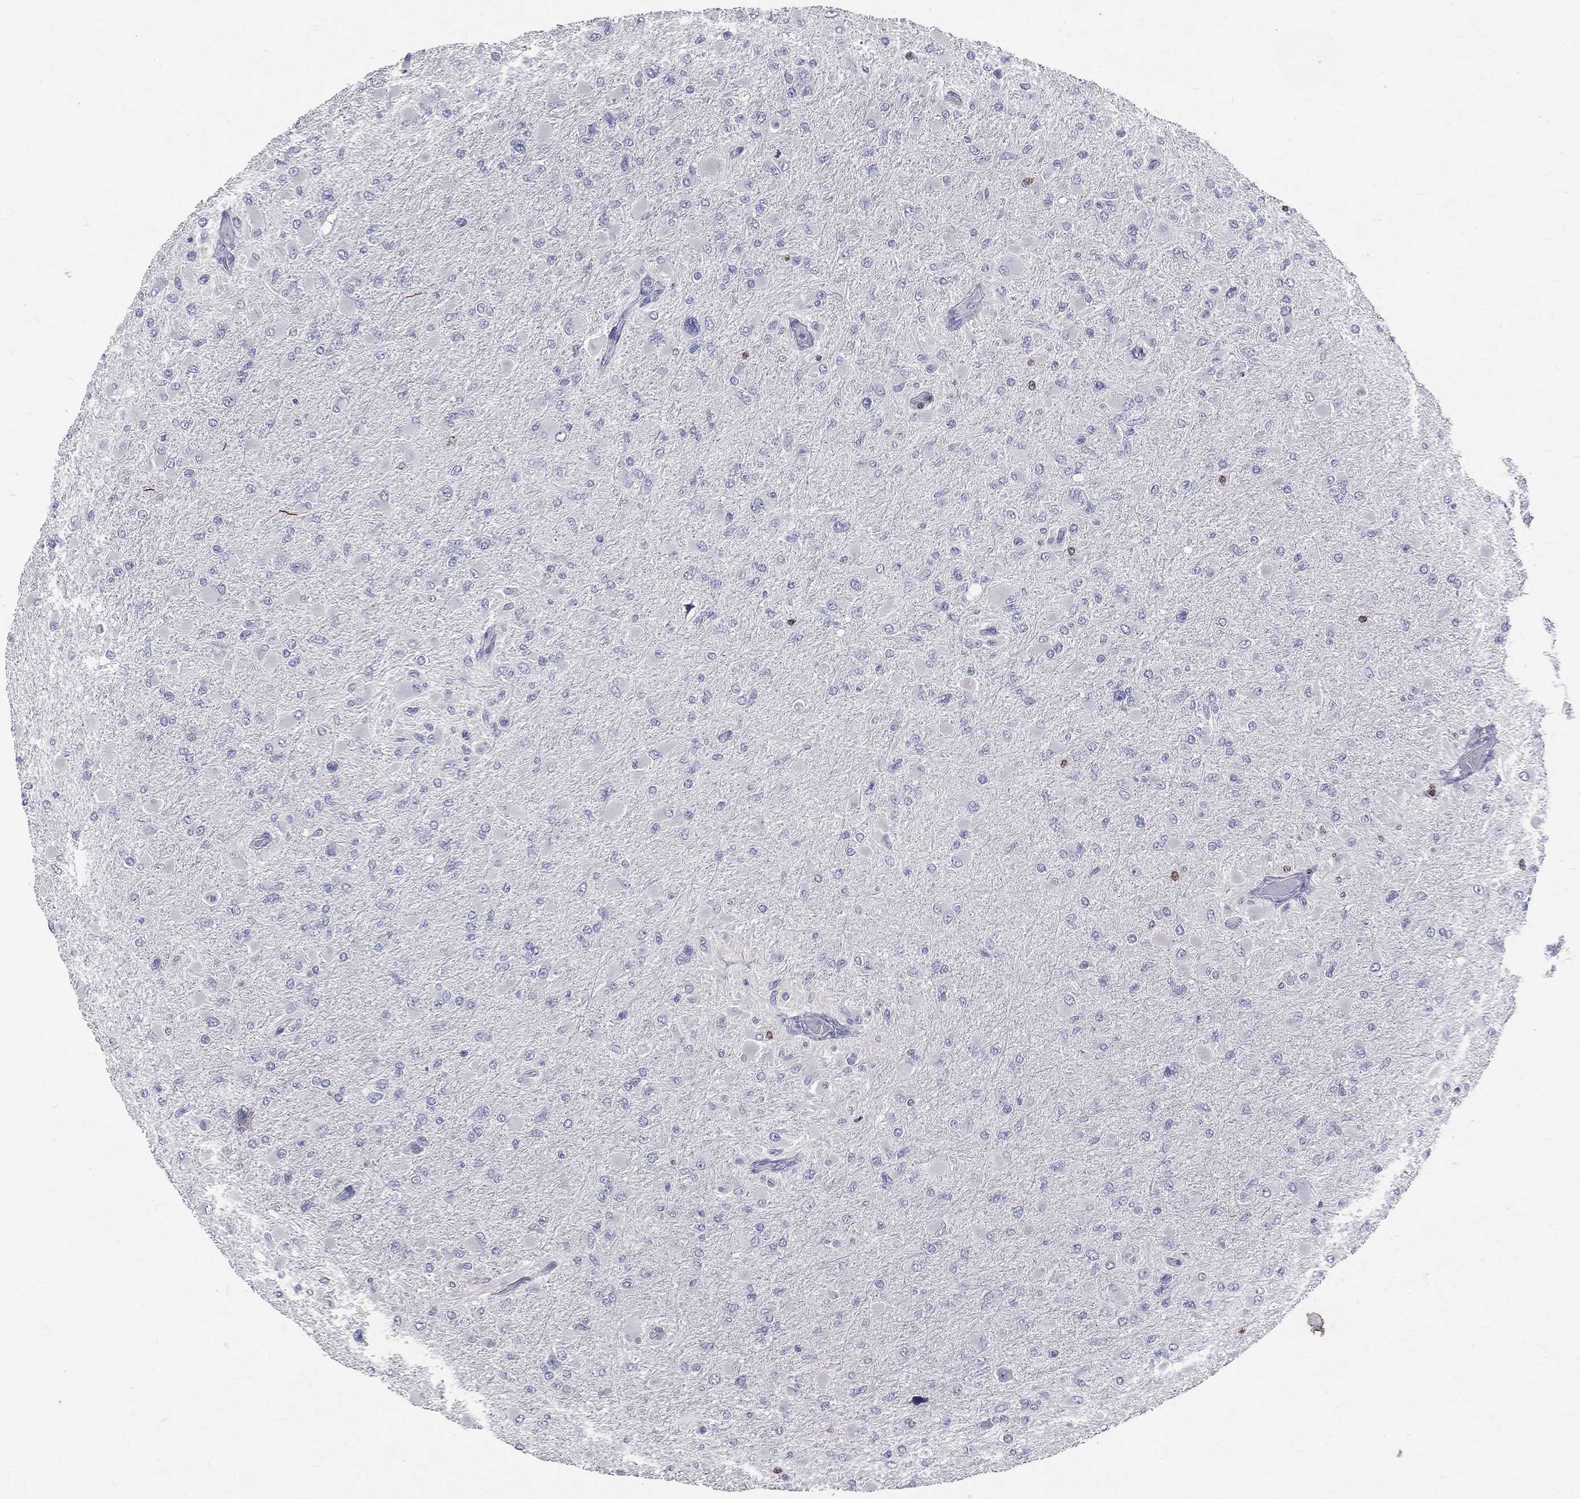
{"staining": {"intensity": "negative", "quantity": "none", "location": "none"}, "tissue": "glioma", "cell_type": "Tumor cells", "image_type": "cancer", "snomed": [{"axis": "morphology", "description": "Glioma, malignant, High grade"}, {"axis": "topography", "description": "Cerebral cortex"}], "caption": "High power microscopy histopathology image of an immunohistochemistry (IHC) micrograph of malignant high-grade glioma, revealing no significant positivity in tumor cells. (DAB (3,3'-diaminobenzidine) IHC, high magnification).", "gene": "CTSW", "patient": {"sex": "female", "age": 36}}